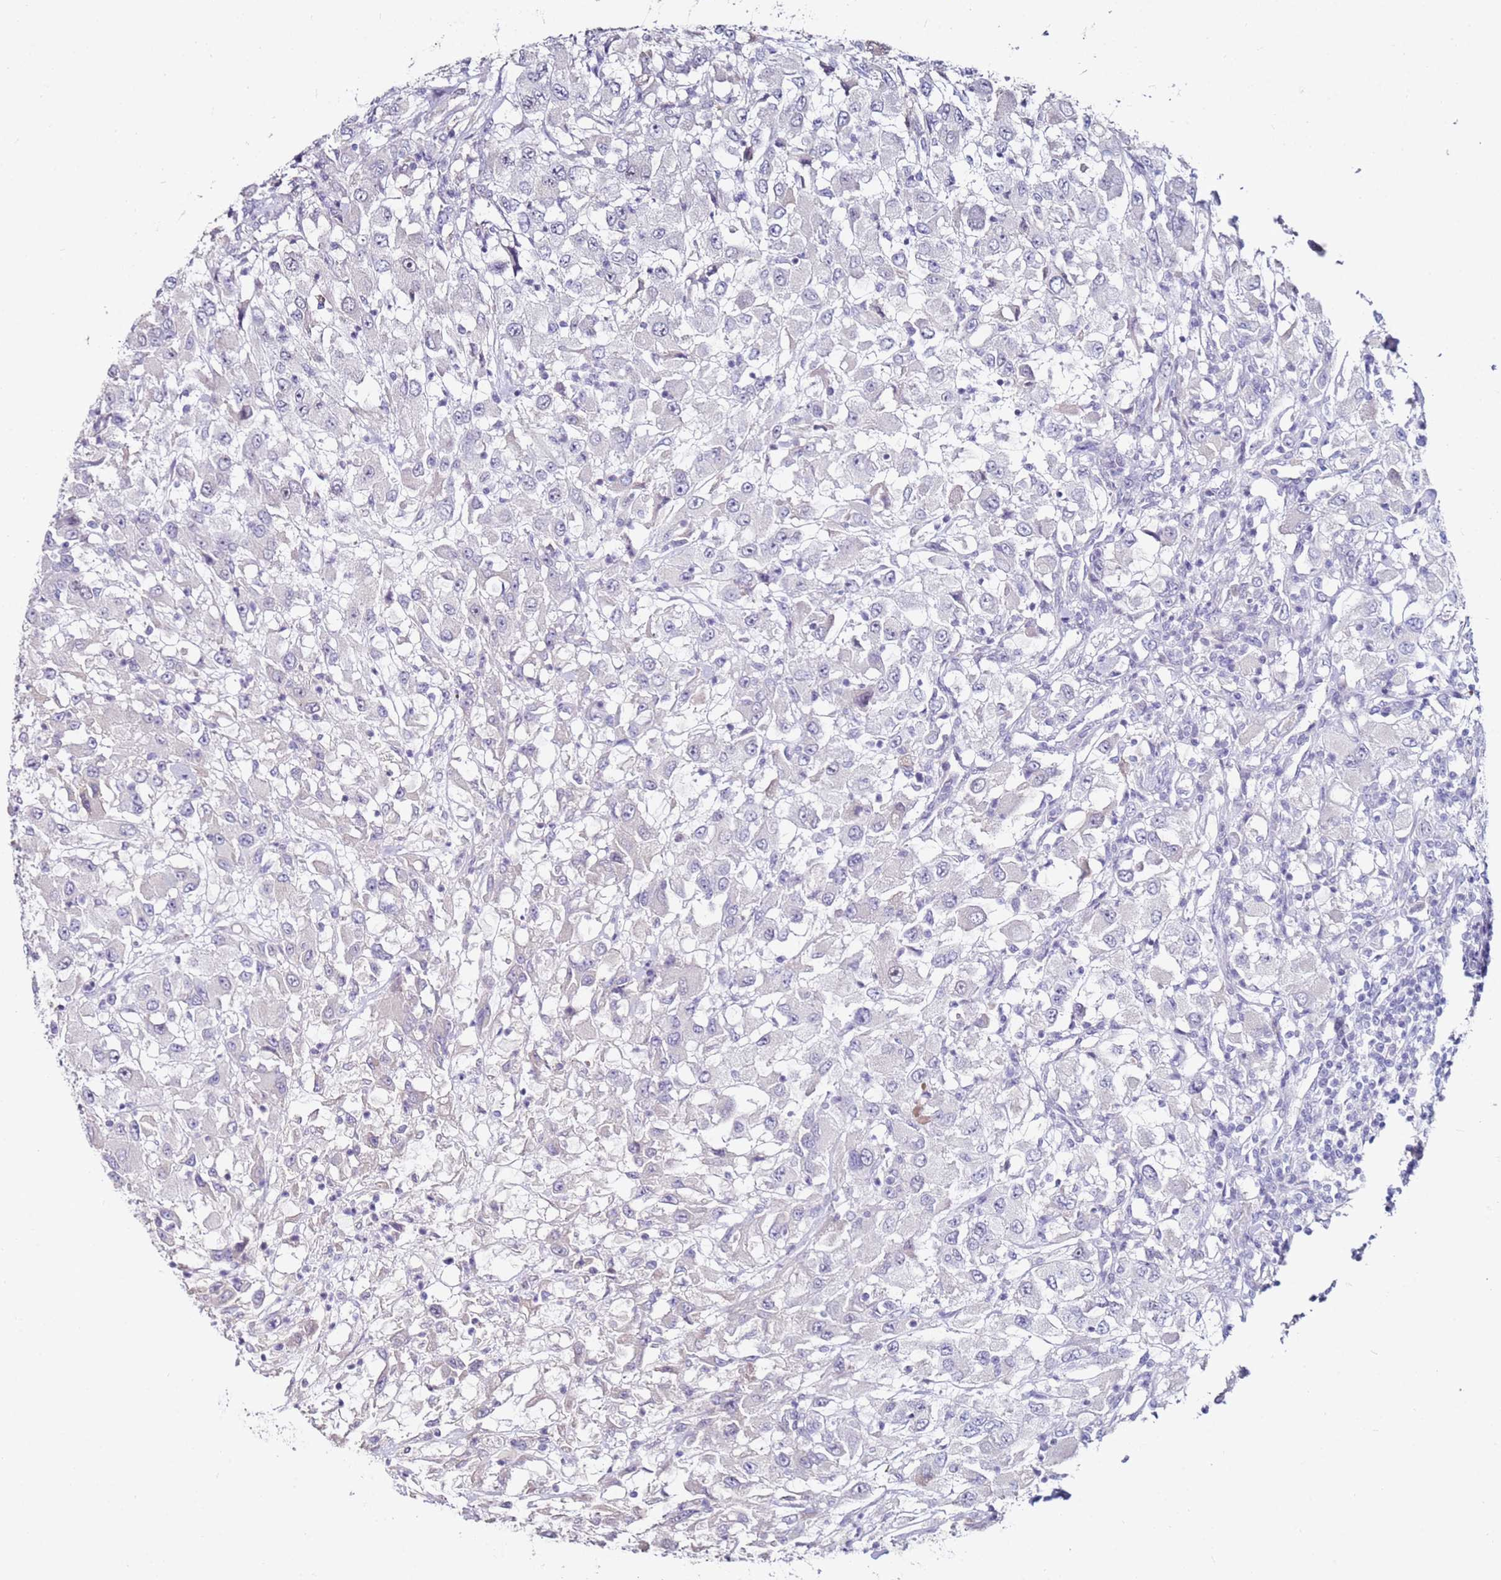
{"staining": {"intensity": "negative", "quantity": "none", "location": "none"}, "tissue": "renal cancer", "cell_type": "Tumor cells", "image_type": "cancer", "snomed": [{"axis": "morphology", "description": "Adenocarcinoma, NOS"}, {"axis": "topography", "description": "Kidney"}], "caption": "The photomicrograph displays no significant staining in tumor cells of renal cancer. The staining is performed using DAB (3,3'-diaminobenzidine) brown chromogen with nuclei counter-stained in using hematoxylin.", "gene": "RARS2", "patient": {"sex": "female", "age": 67}}